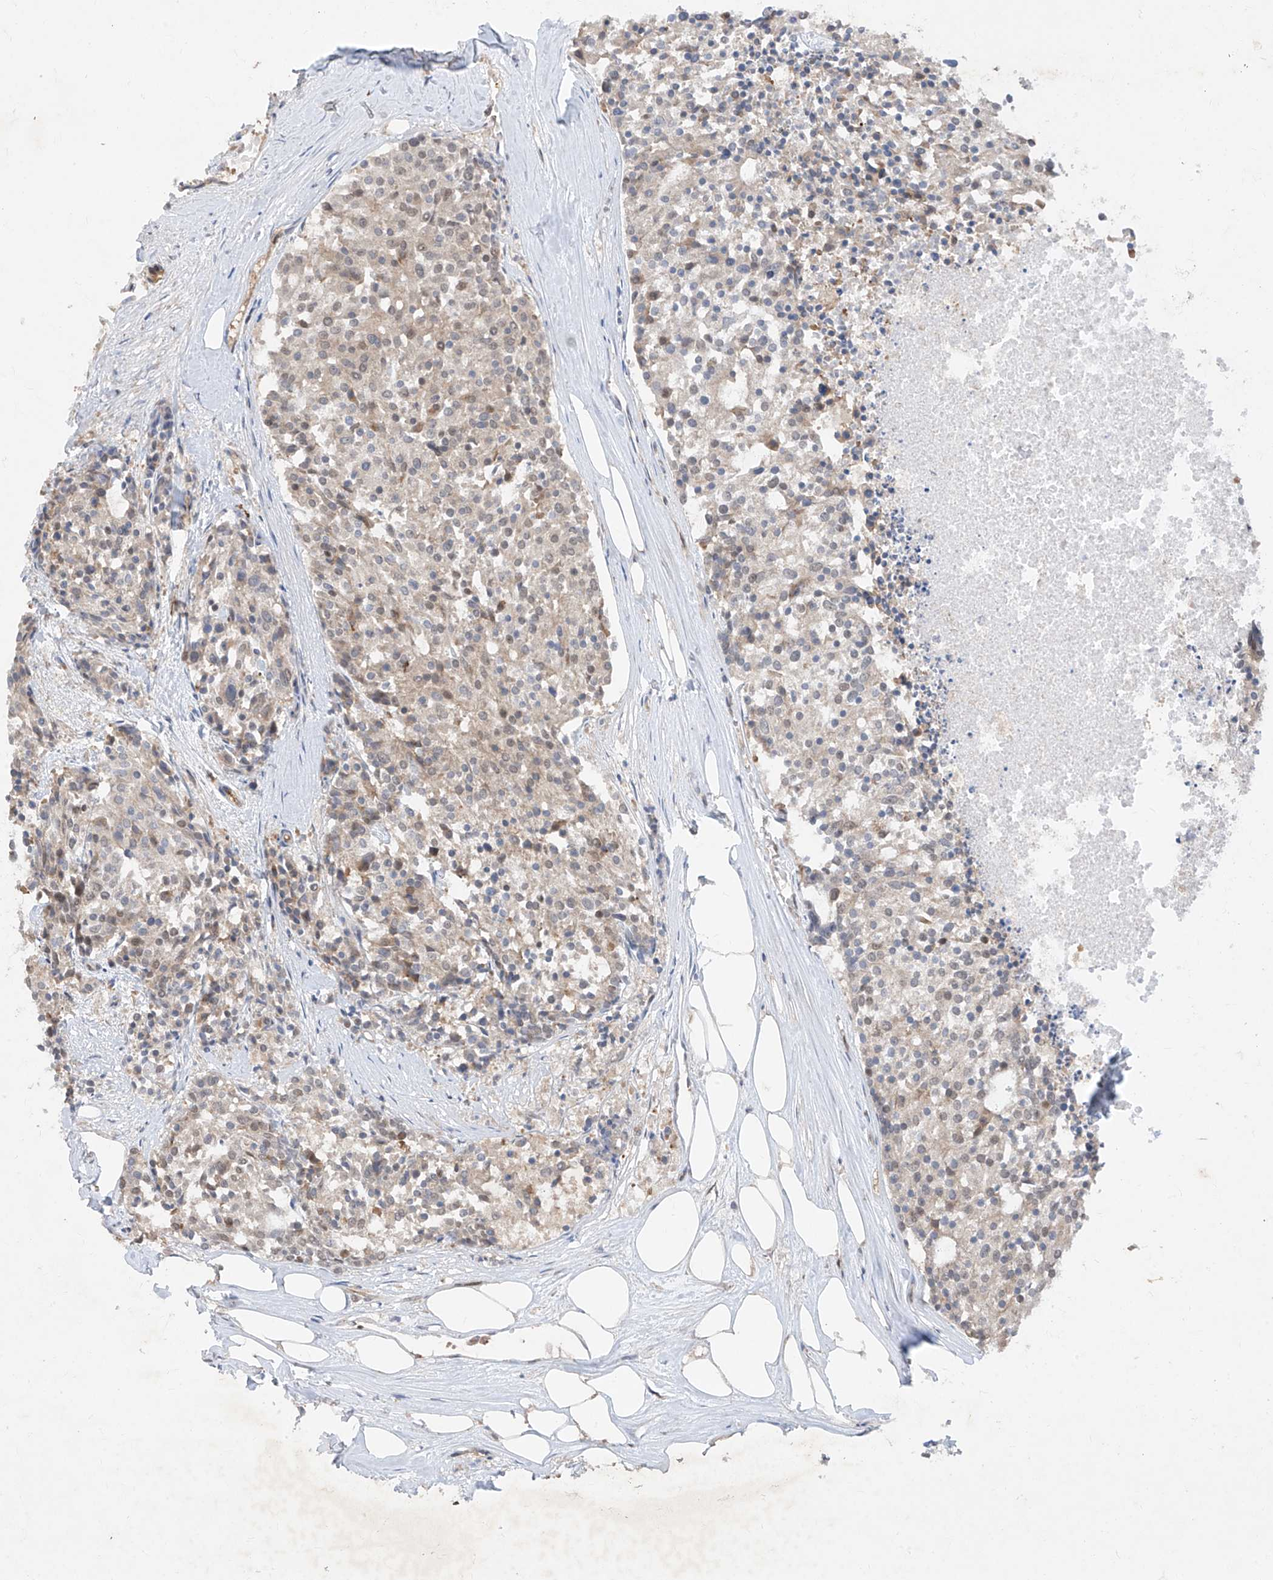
{"staining": {"intensity": "negative", "quantity": "none", "location": "none"}, "tissue": "carcinoid", "cell_type": "Tumor cells", "image_type": "cancer", "snomed": [{"axis": "morphology", "description": "Carcinoid, malignant, NOS"}, {"axis": "topography", "description": "Pancreas"}], "caption": "This is an immunohistochemistry photomicrograph of human carcinoid. There is no positivity in tumor cells.", "gene": "ZNF358", "patient": {"sex": "female", "age": 54}}